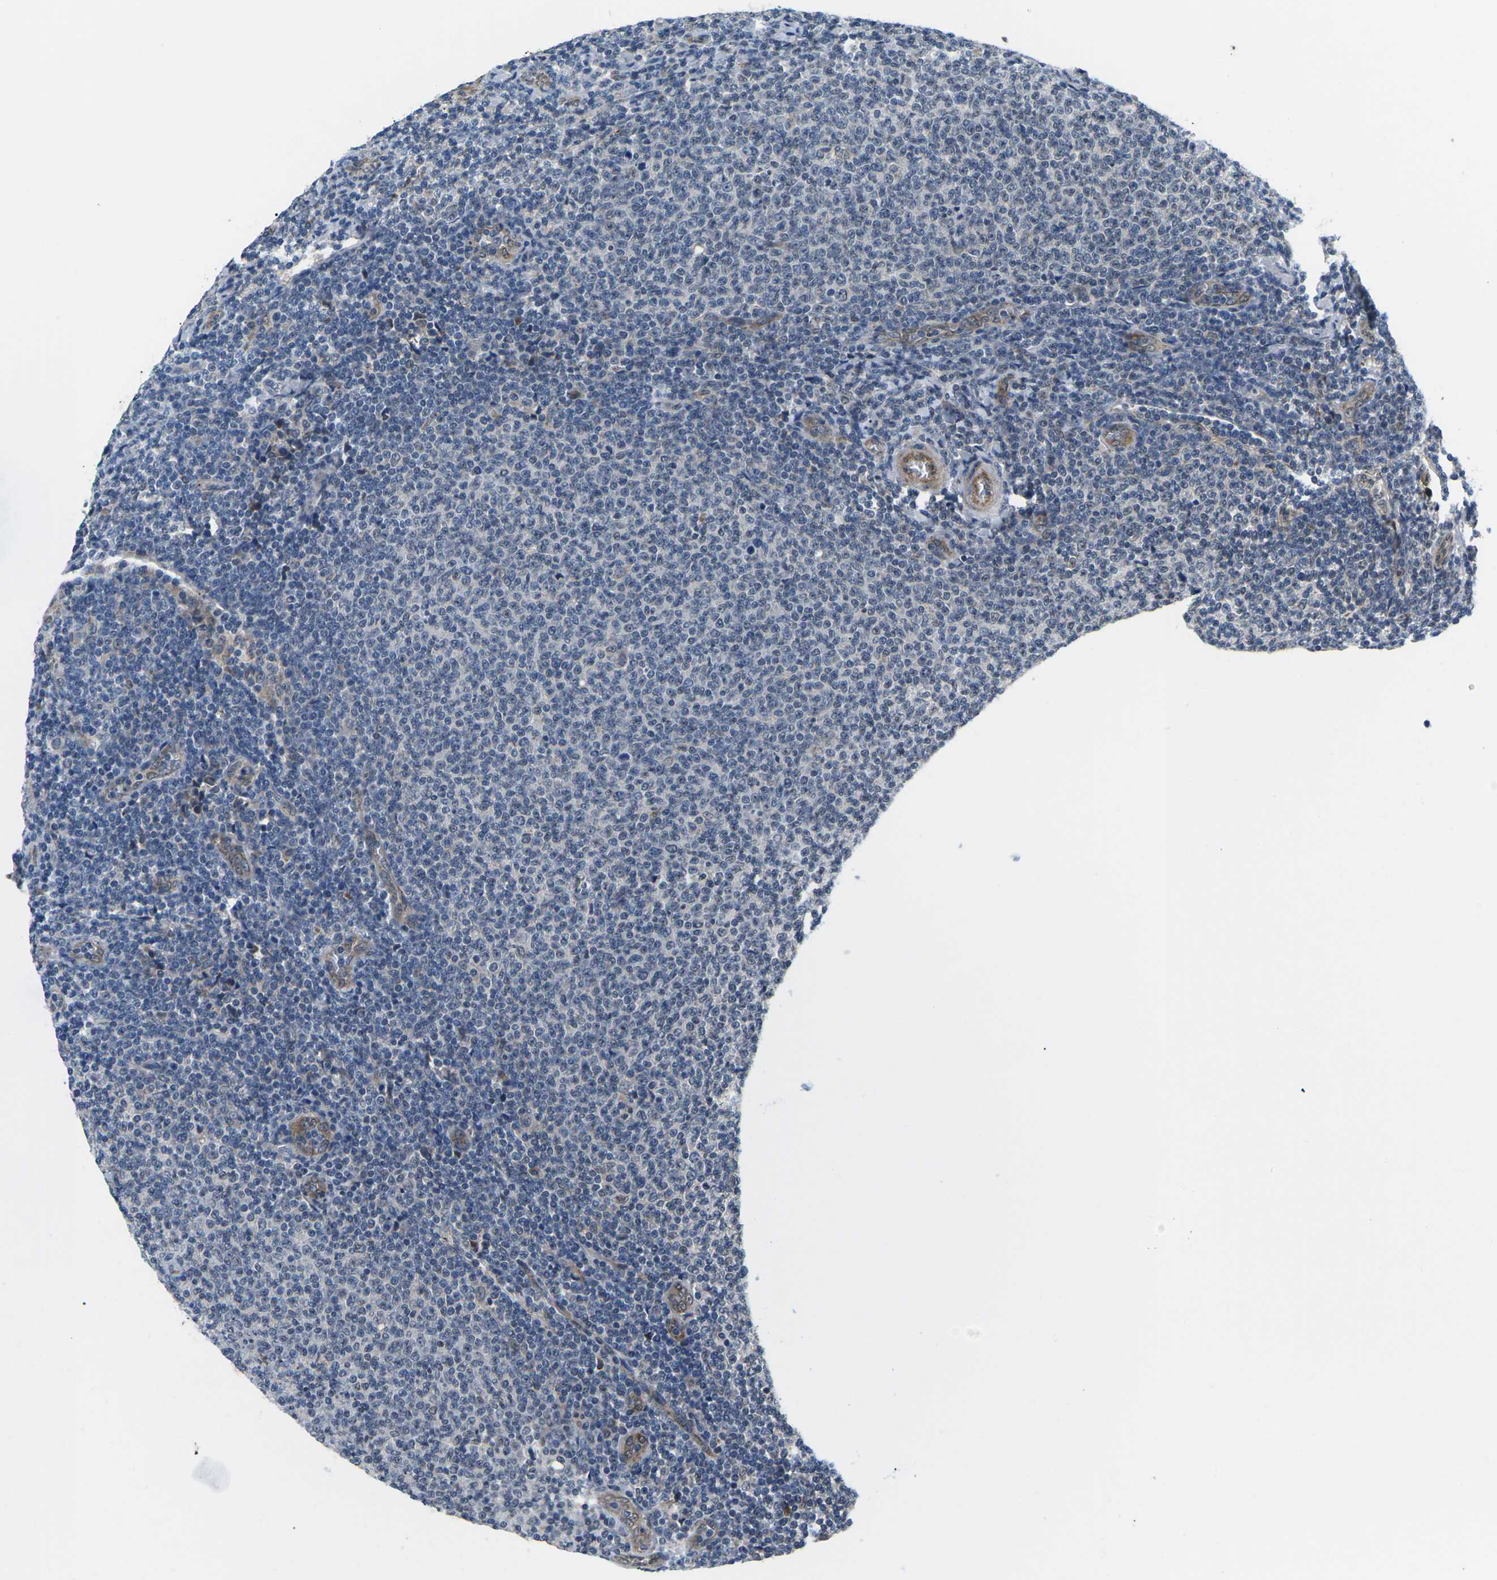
{"staining": {"intensity": "negative", "quantity": "none", "location": "none"}, "tissue": "lymphoma", "cell_type": "Tumor cells", "image_type": "cancer", "snomed": [{"axis": "morphology", "description": "Malignant lymphoma, non-Hodgkin's type, Low grade"}, {"axis": "topography", "description": "Lymph node"}], "caption": "Tumor cells are negative for protein expression in human lymphoma.", "gene": "ERBB4", "patient": {"sex": "male", "age": 66}}